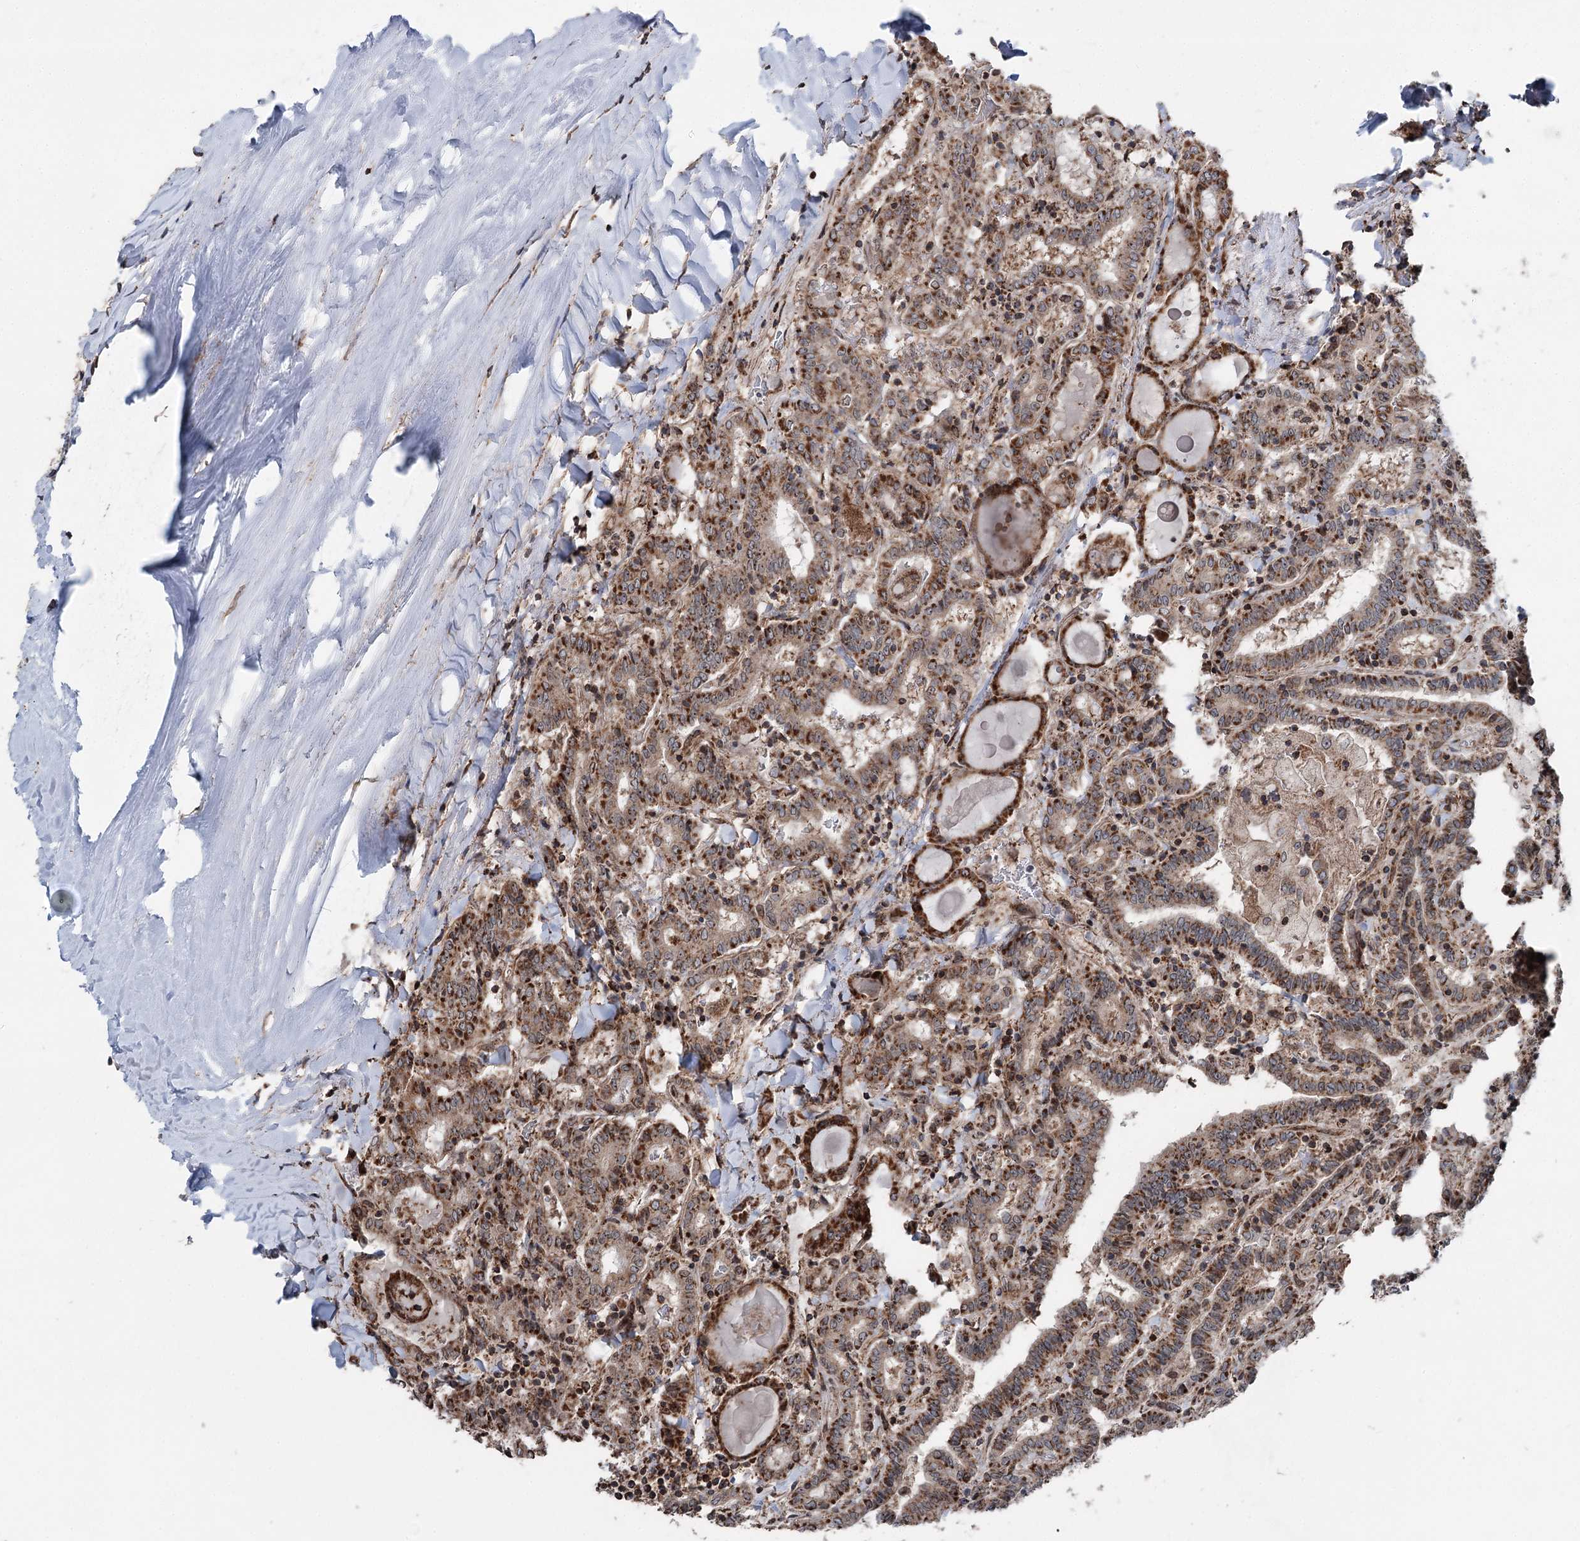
{"staining": {"intensity": "strong", "quantity": ">75%", "location": "cytoplasmic/membranous"}, "tissue": "thyroid cancer", "cell_type": "Tumor cells", "image_type": "cancer", "snomed": [{"axis": "morphology", "description": "Papillary adenocarcinoma, NOS"}, {"axis": "topography", "description": "Thyroid gland"}], "caption": "Immunohistochemical staining of human thyroid papillary adenocarcinoma demonstrates high levels of strong cytoplasmic/membranous protein expression in about >75% of tumor cells.", "gene": "STEEP1", "patient": {"sex": "female", "age": 72}}